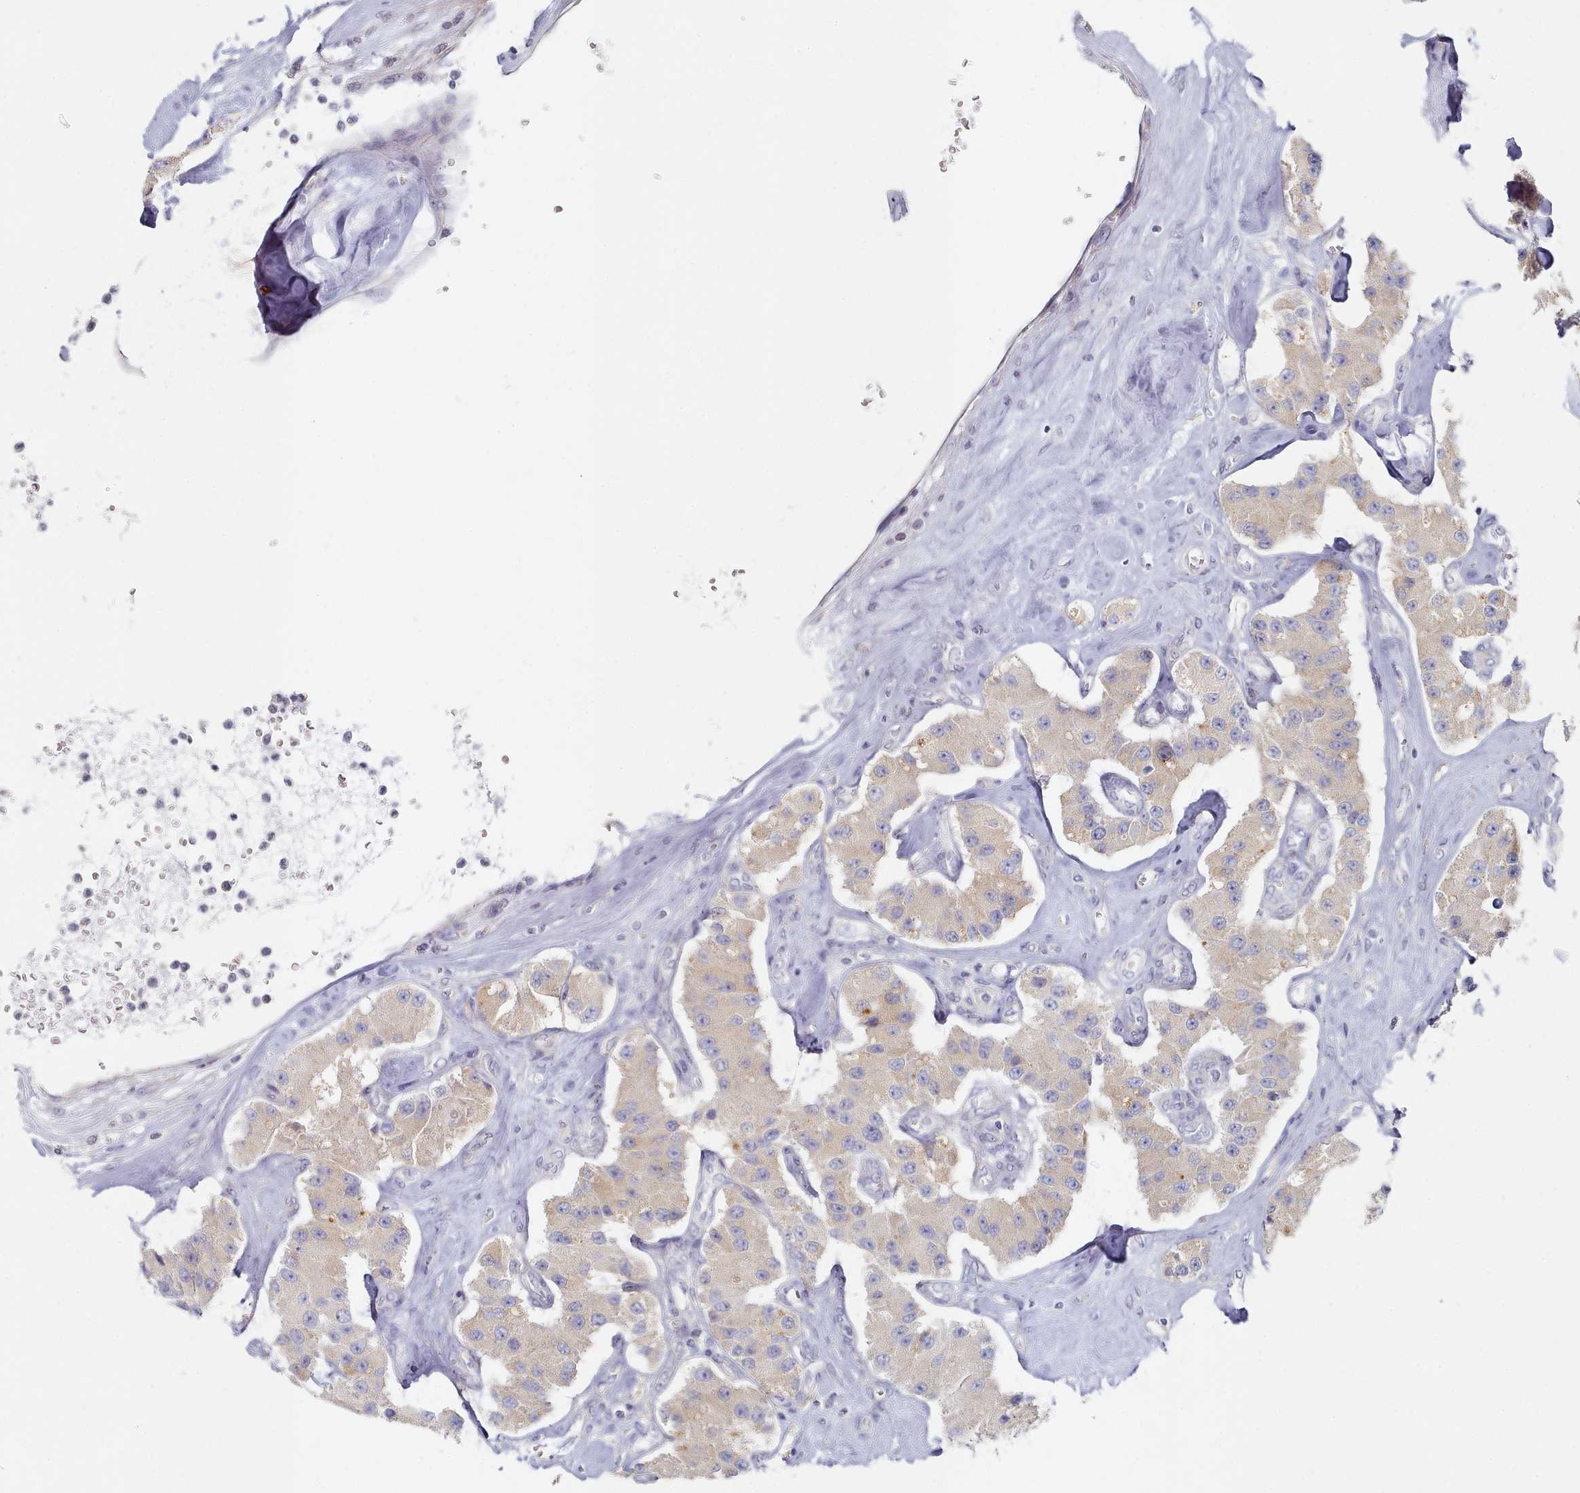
{"staining": {"intensity": "weak", "quantity": "<25%", "location": "cytoplasmic/membranous"}, "tissue": "carcinoid", "cell_type": "Tumor cells", "image_type": "cancer", "snomed": [{"axis": "morphology", "description": "Carcinoid, malignant, NOS"}, {"axis": "topography", "description": "Pancreas"}], "caption": "Carcinoid (malignant) stained for a protein using IHC displays no expression tumor cells.", "gene": "TYW1B", "patient": {"sex": "male", "age": 41}}